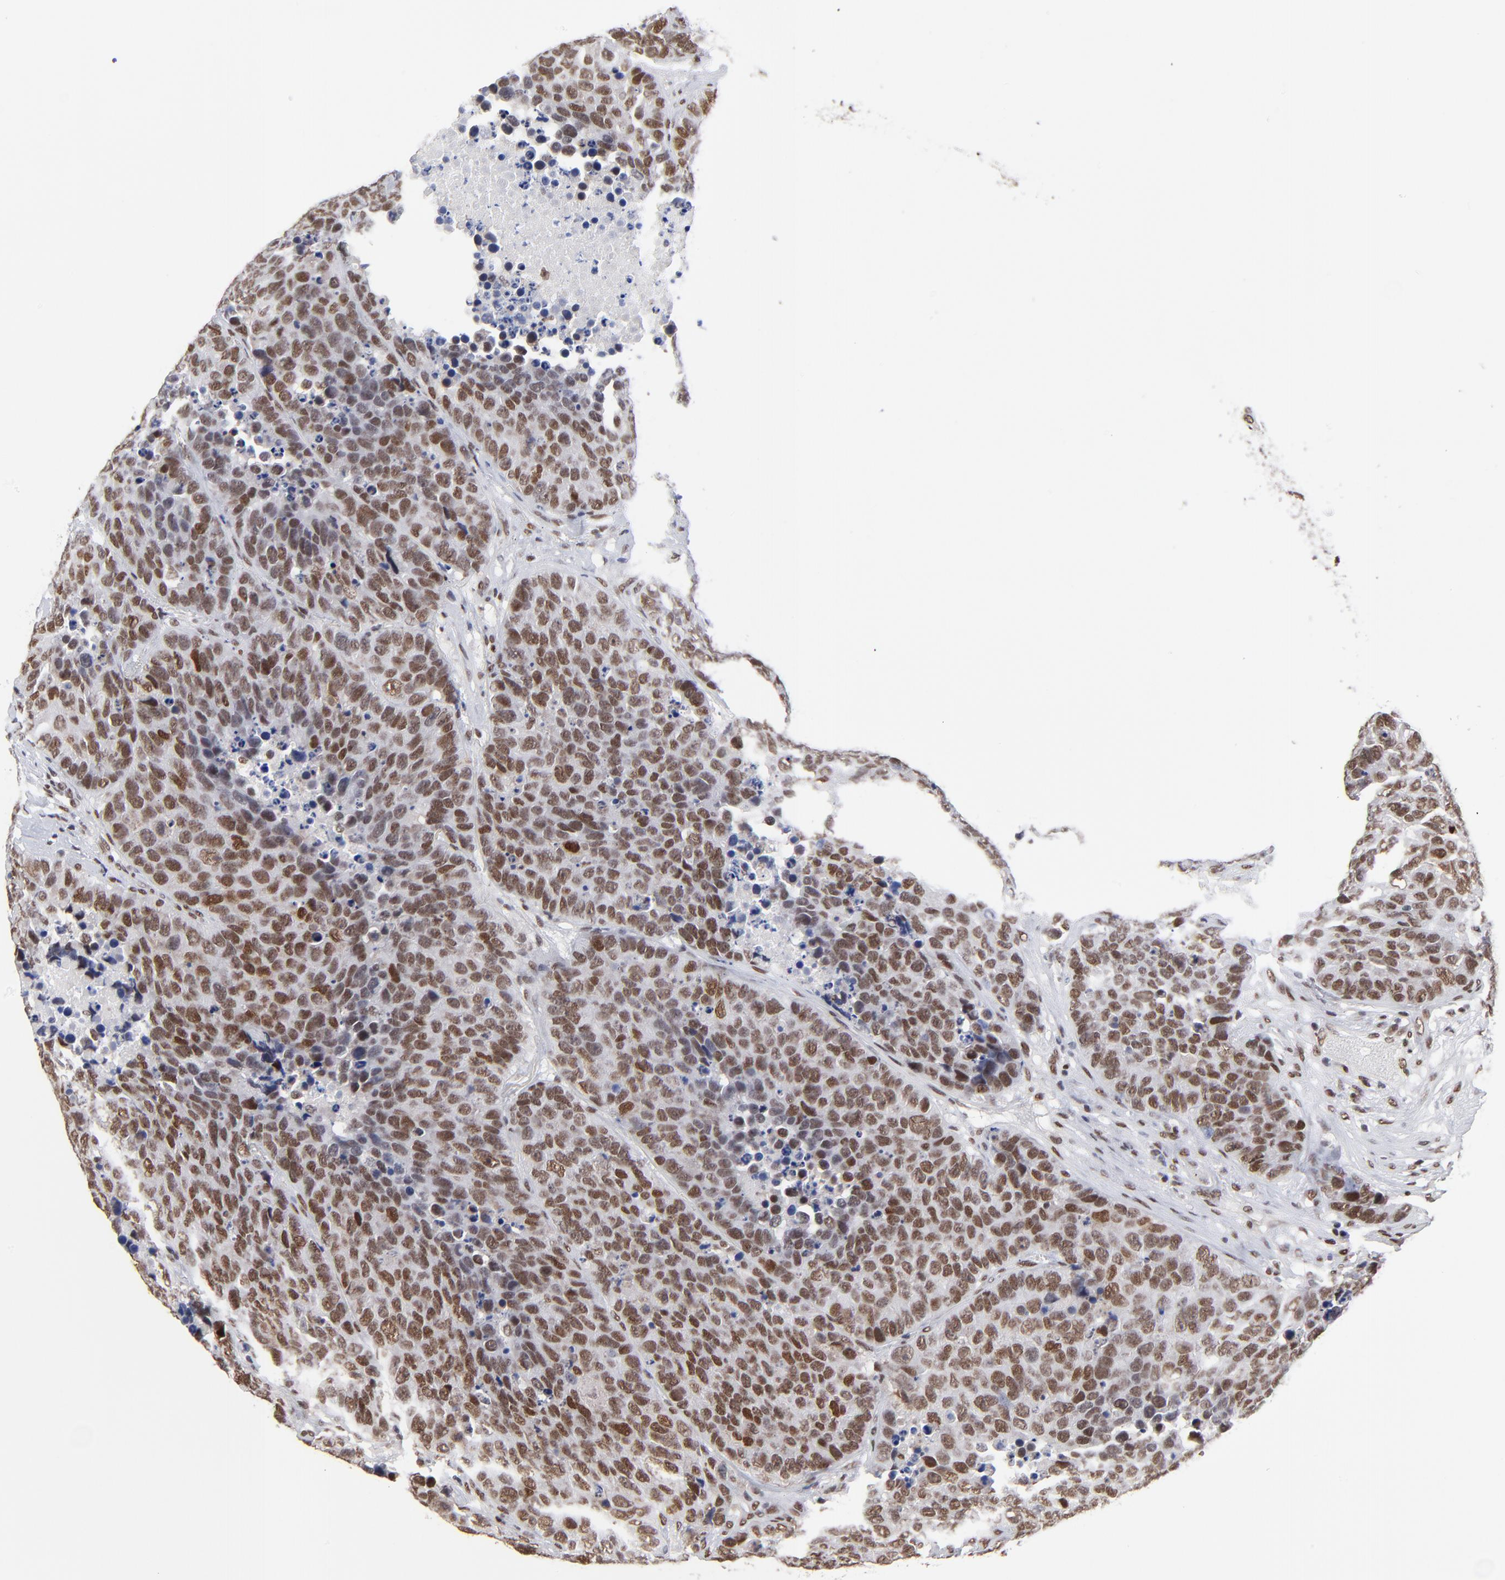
{"staining": {"intensity": "strong", "quantity": ">75%", "location": "nuclear"}, "tissue": "carcinoid", "cell_type": "Tumor cells", "image_type": "cancer", "snomed": [{"axis": "morphology", "description": "Carcinoid, malignant, NOS"}, {"axis": "topography", "description": "Lung"}], "caption": "Human carcinoid stained with a brown dye exhibits strong nuclear positive expression in approximately >75% of tumor cells.", "gene": "ZMYM3", "patient": {"sex": "male", "age": 60}}